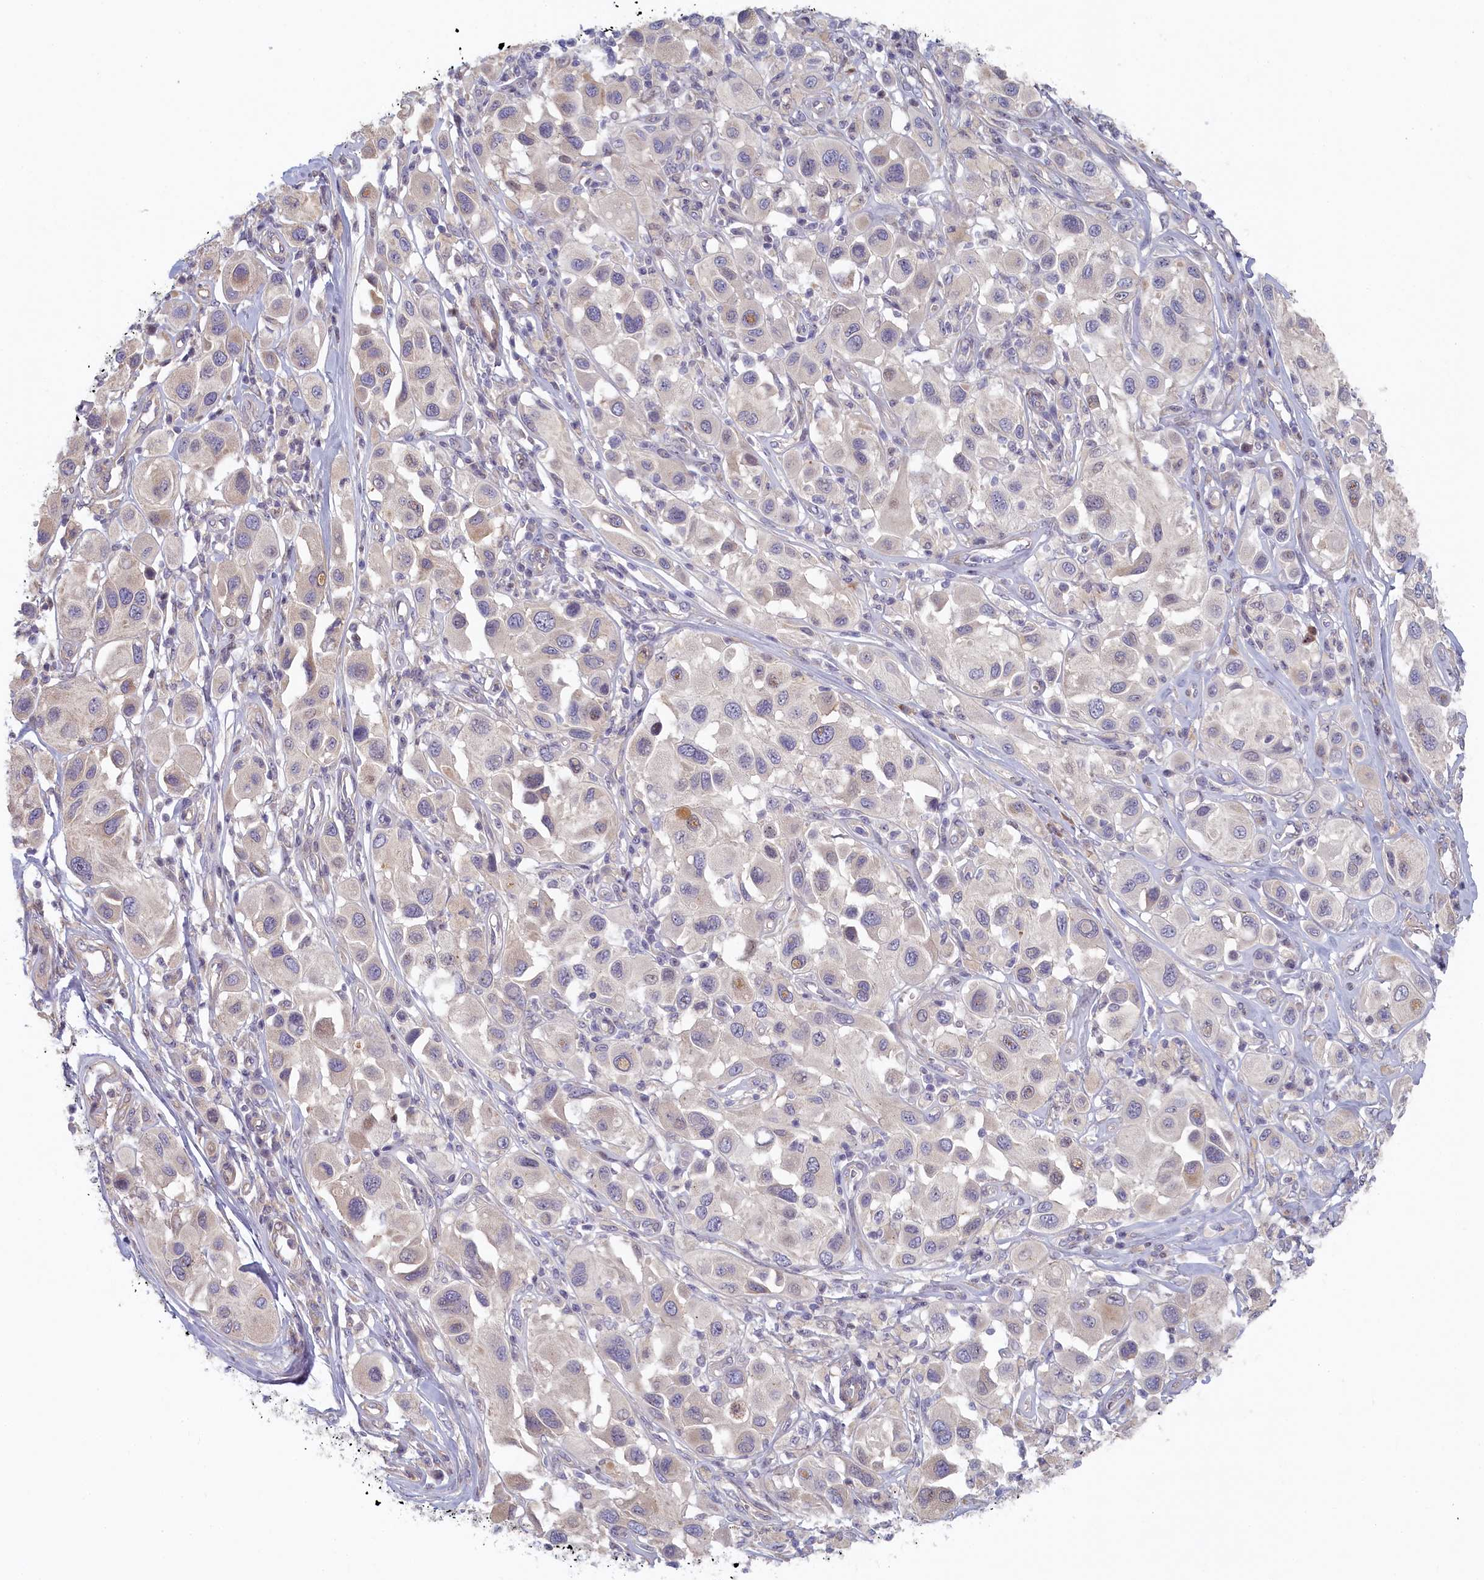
{"staining": {"intensity": "negative", "quantity": "none", "location": "none"}, "tissue": "melanoma", "cell_type": "Tumor cells", "image_type": "cancer", "snomed": [{"axis": "morphology", "description": "Malignant melanoma, Metastatic site"}, {"axis": "topography", "description": "Skin"}], "caption": "The immunohistochemistry image has no significant positivity in tumor cells of melanoma tissue.", "gene": "INTS4", "patient": {"sex": "male", "age": 41}}